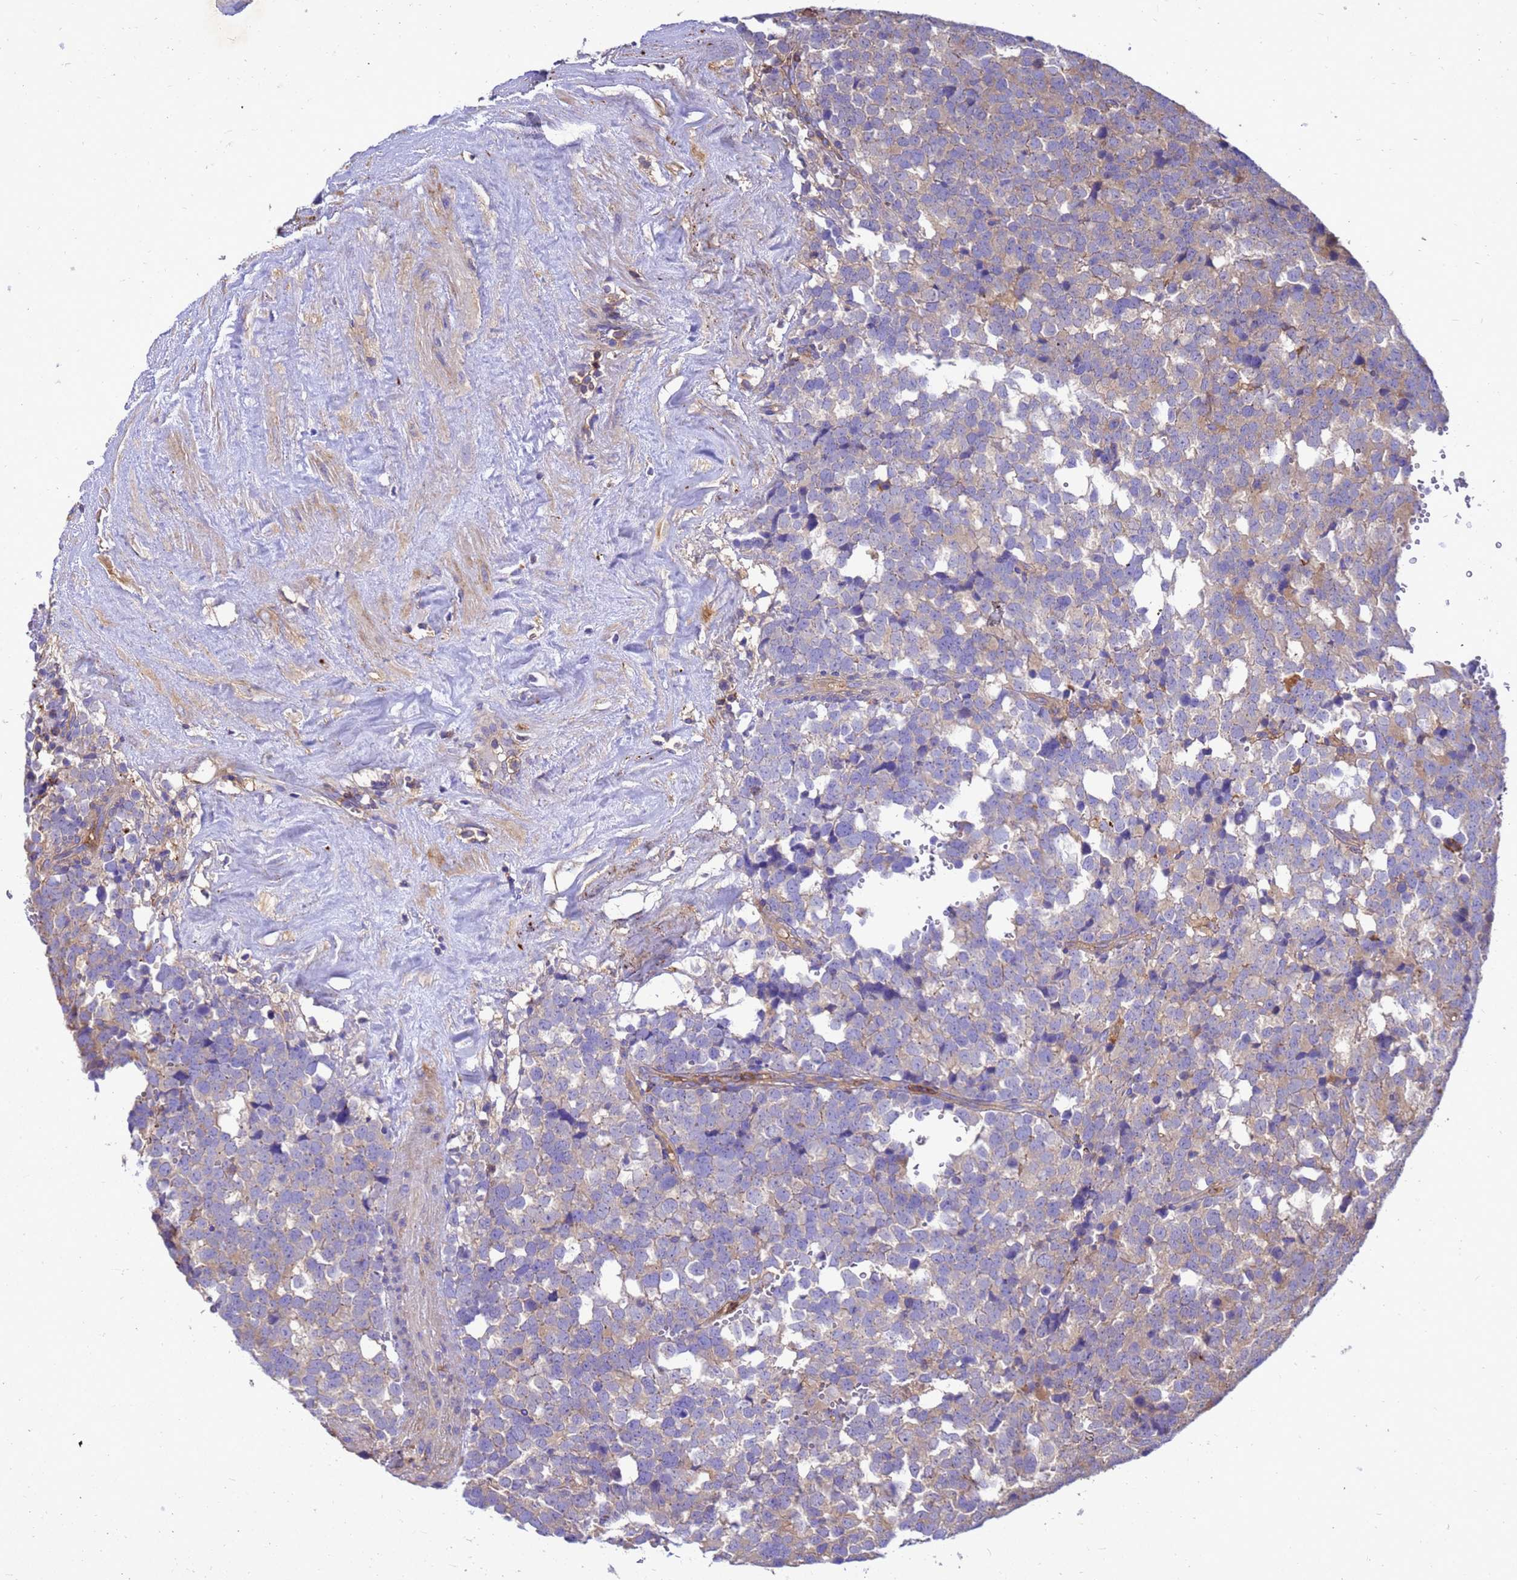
{"staining": {"intensity": "weak", "quantity": "<25%", "location": "cytoplasmic/membranous"}, "tissue": "testis cancer", "cell_type": "Tumor cells", "image_type": "cancer", "snomed": [{"axis": "morphology", "description": "Seminoma, NOS"}, {"axis": "topography", "description": "Testis"}], "caption": "DAB immunohistochemical staining of testis cancer (seminoma) exhibits no significant expression in tumor cells.", "gene": "ZNF235", "patient": {"sex": "male", "age": 71}}